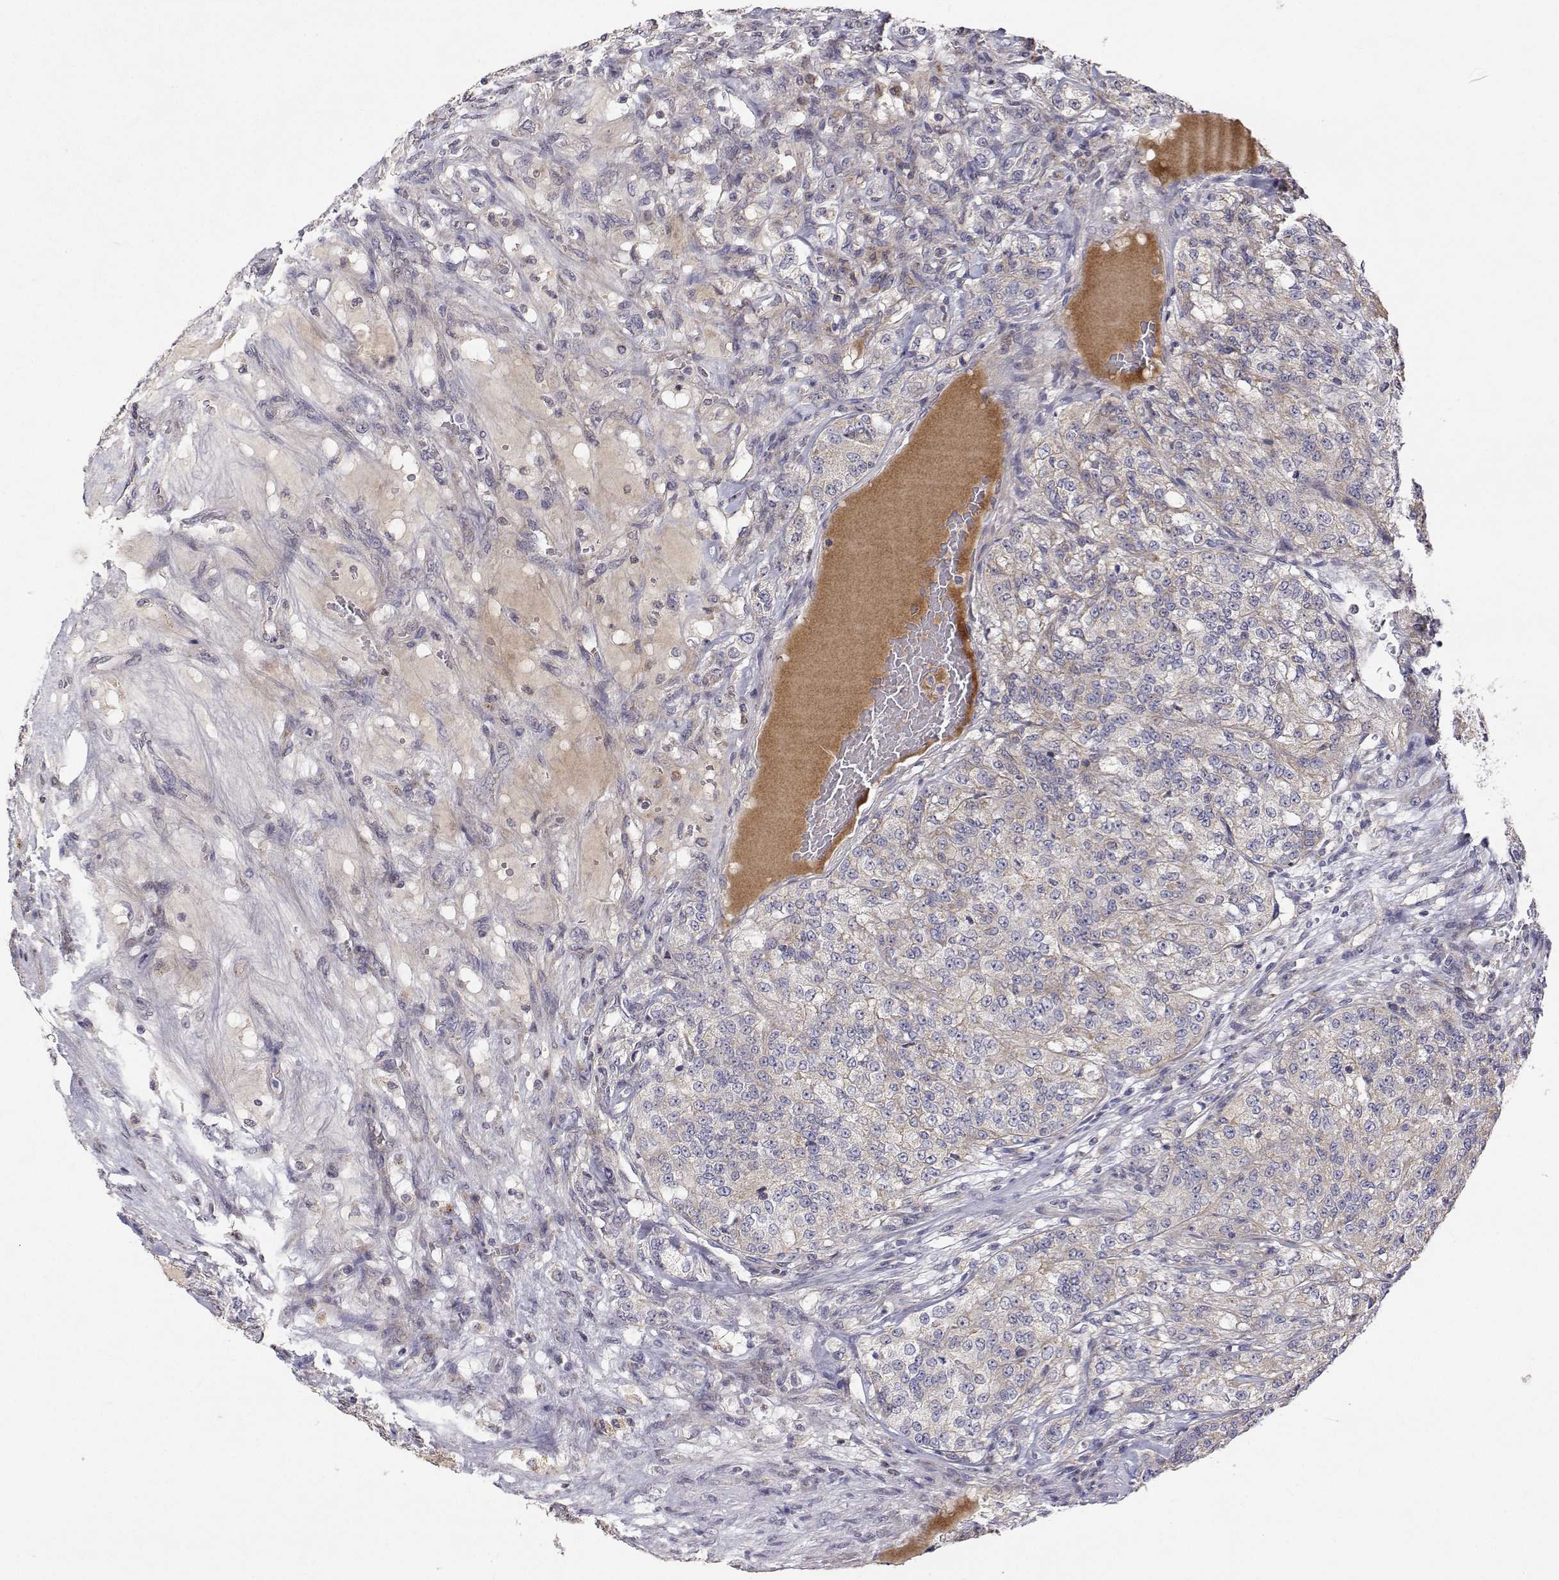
{"staining": {"intensity": "weak", "quantity": "<25%", "location": "cytoplasmic/membranous"}, "tissue": "renal cancer", "cell_type": "Tumor cells", "image_type": "cancer", "snomed": [{"axis": "morphology", "description": "Adenocarcinoma, NOS"}, {"axis": "topography", "description": "Kidney"}], "caption": "Immunohistochemical staining of human renal cancer shows no significant staining in tumor cells. (Stains: DAB (3,3'-diaminobenzidine) immunohistochemistry (IHC) with hematoxylin counter stain, Microscopy: brightfield microscopy at high magnification).", "gene": "MRPL3", "patient": {"sex": "female", "age": 63}}